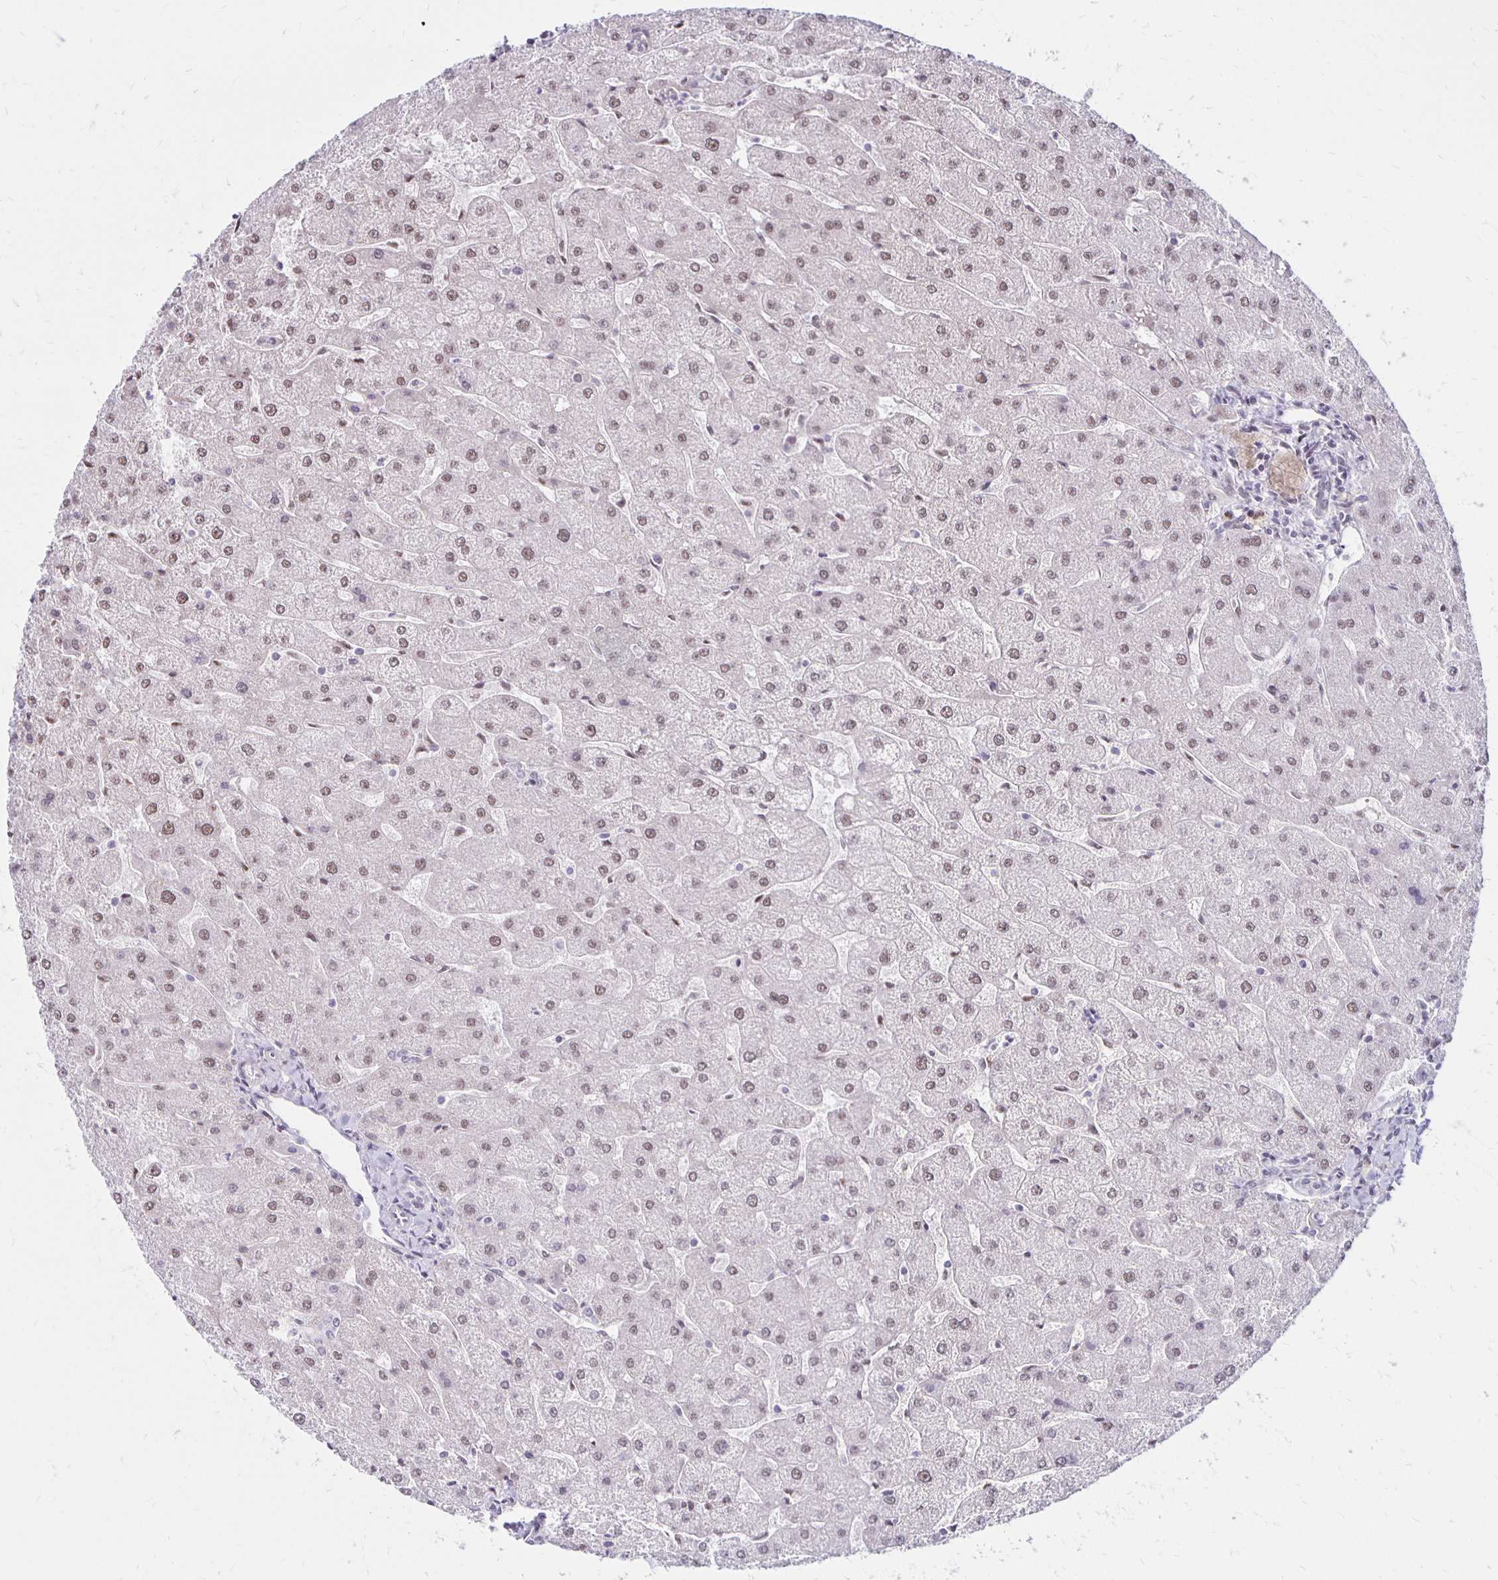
{"staining": {"intensity": "negative", "quantity": "none", "location": "none"}, "tissue": "liver", "cell_type": "Cholangiocytes", "image_type": "normal", "snomed": [{"axis": "morphology", "description": "Normal tissue, NOS"}, {"axis": "topography", "description": "Liver"}], "caption": "The micrograph shows no significant expression in cholangiocytes of liver. Brightfield microscopy of immunohistochemistry stained with DAB (3,3'-diaminobenzidine) (brown) and hematoxylin (blue), captured at high magnification.", "gene": "DAGLA", "patient": {"sex": "male", "age": 67}}